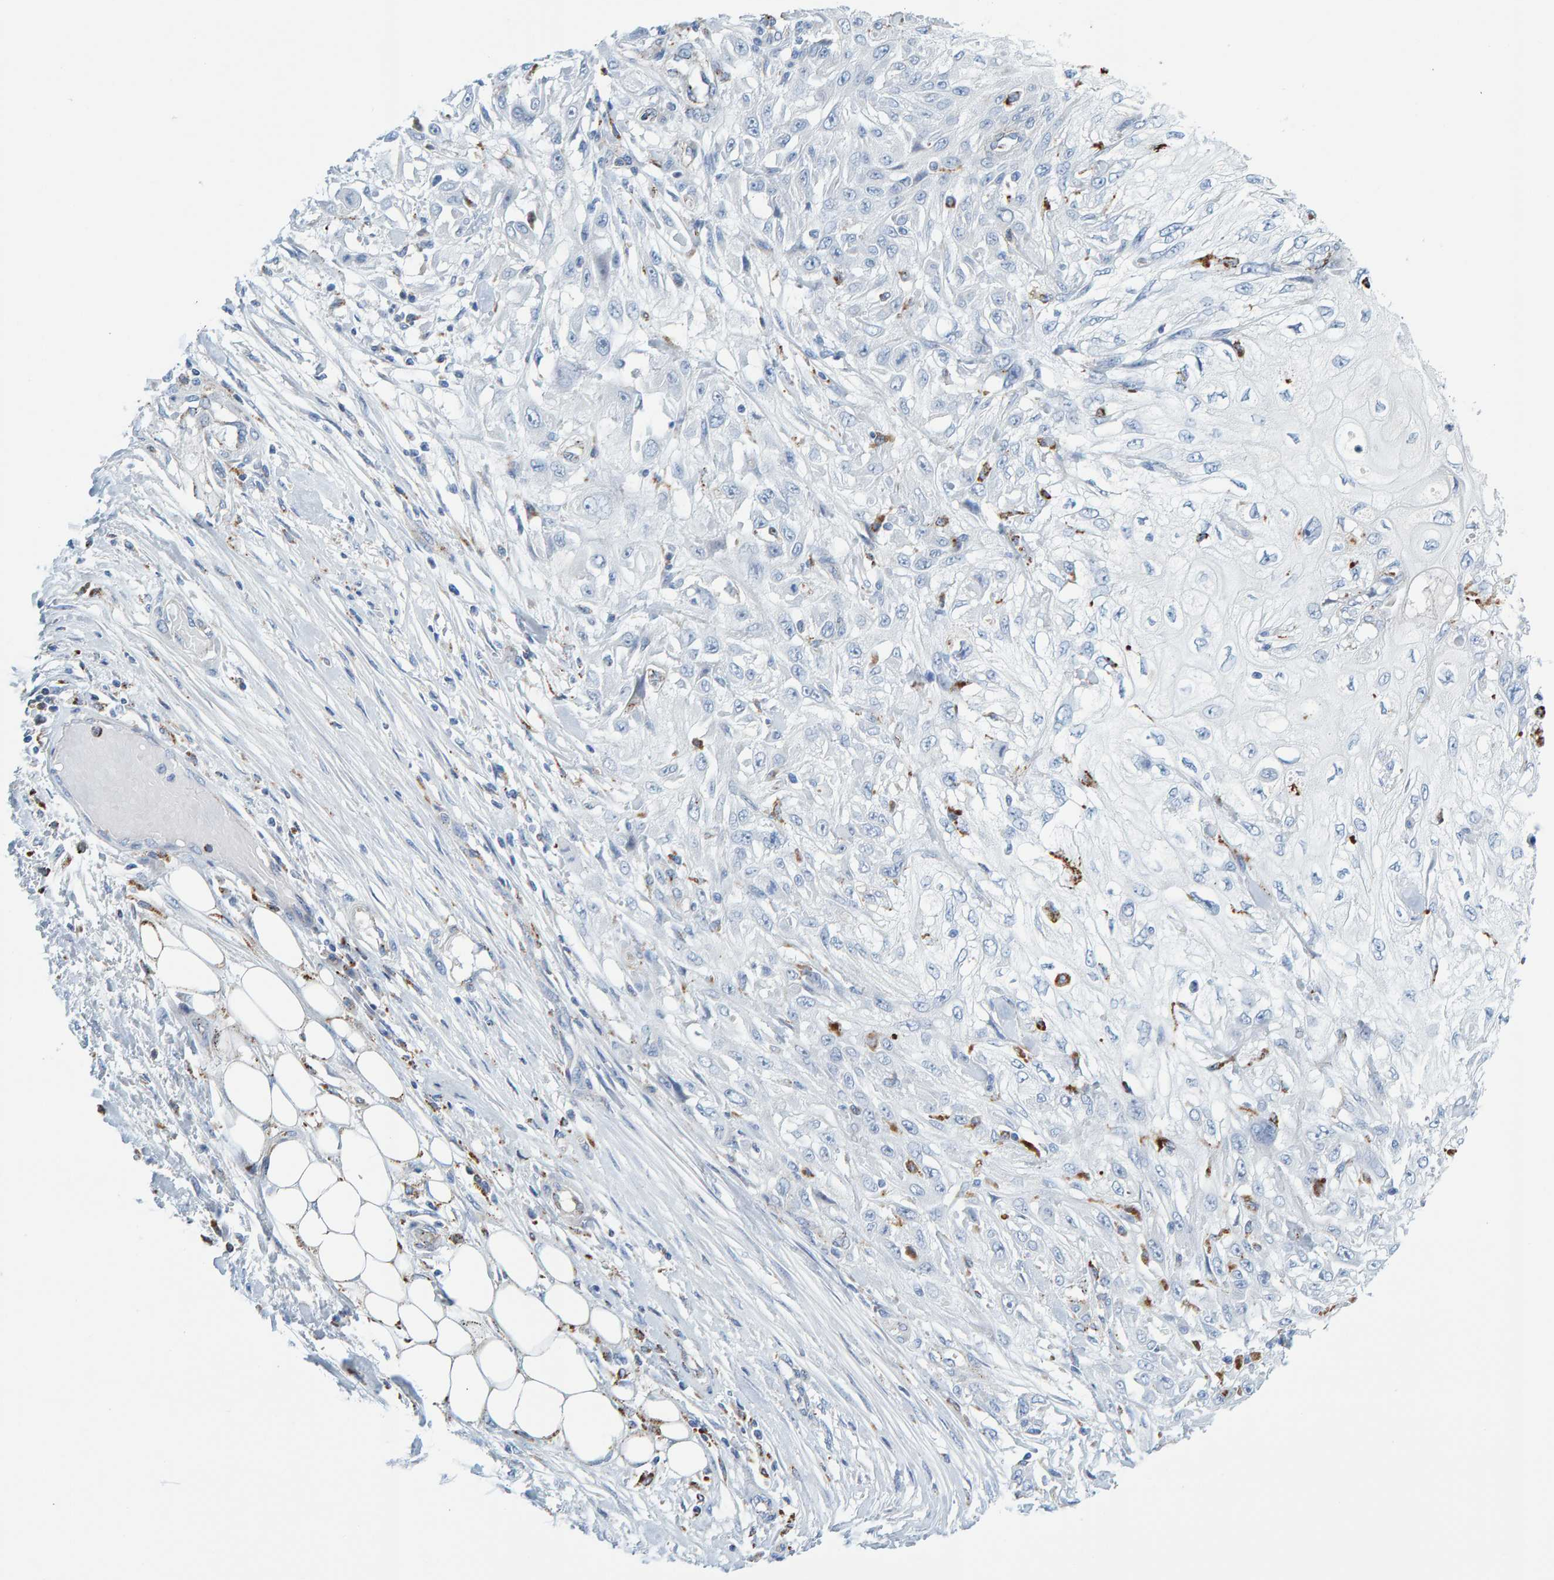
{"staining": {"intensity": "negative", "quantity": "none", "location": "none"}, "tissue": "skin cancer", "cell_type": "Tumor cells", "image_type": "cancer", "snomed": [{"axis": "morphology", "description": "Squamous cell carcinoma, NOS"}, {"axis": "morphology", "description": "Squamous cell carcinoma, metastatic, NOS"}, {"axis": "topography", "description": "Skin"}, {"axis": "topography", "description": "Lymph node"}], "caption": "High magnification brightfield microscopy of skin squamous cell carcinoma stained with DAB (3,3'-diaminobenzidine) (brown) and counterstained with hematoxylin (blue): tumor cells show no significant staining.", "gene": "BIN3", "patient": {"sex": "male", "age": 75}}